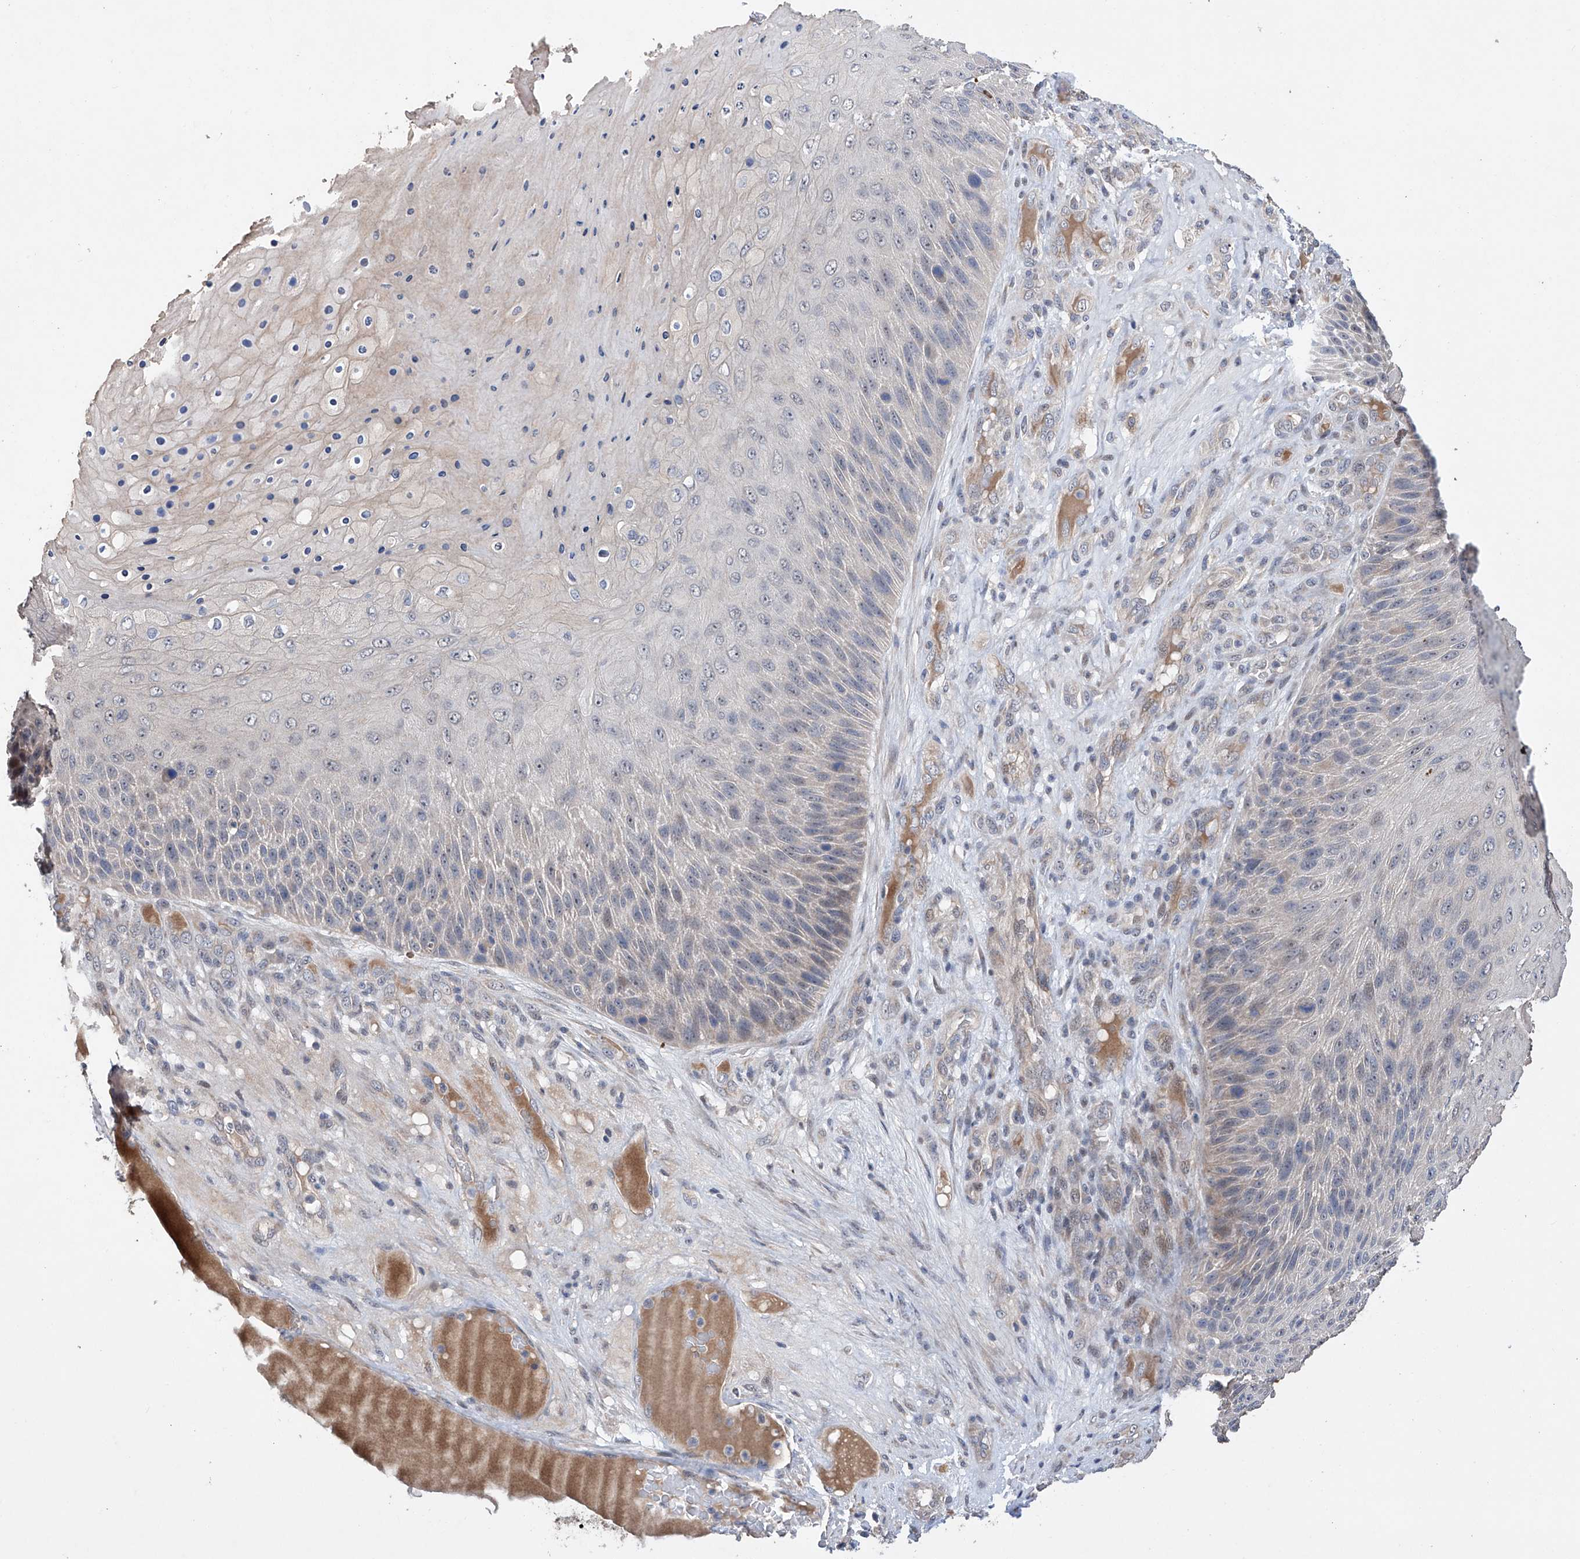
{"staining": {"intensity": "negative", "quantity": "none", "location": "none"}, "tissue": "skin cancer", "cell_type": "Tumor cells", "image_type": "cancer", "snomed": [{"axis": "morphology", "description": "Squamous cell carcinoma, NOS"}, {"axis": "topography", "description": "Skin"}], "caption": "Immunohistochemistry (IHC) of squamous cell carcinoma (skin) displays no positivity in tumor cells.", "gene": "AFG1L", "patient": {"sex": "female", "age": 88}}